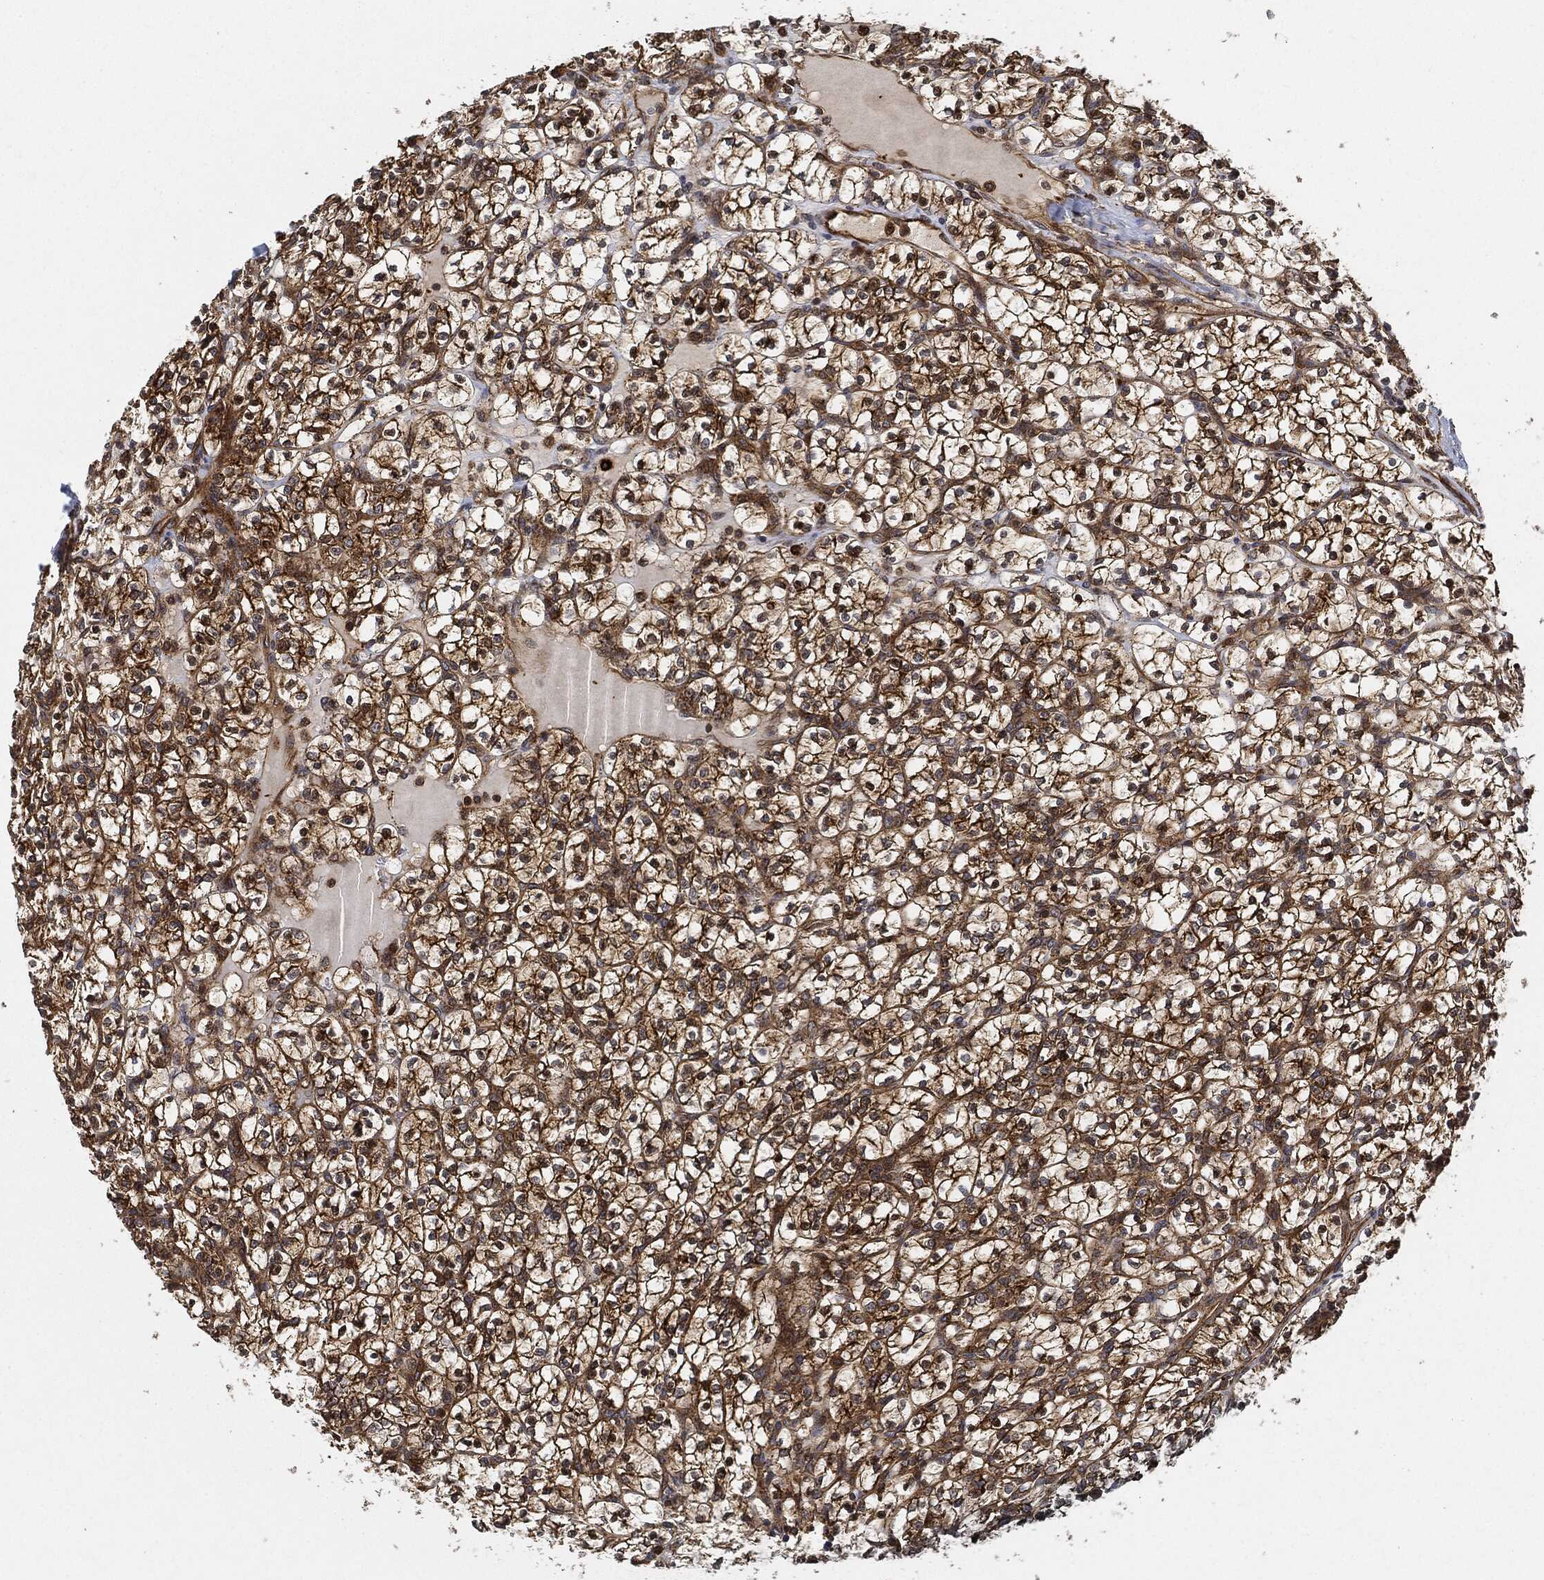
{"staining": {"intensity": "strong", "quantity": "25%-75%", "location": "cytoplasmic/membranous,nuclear"}, "tissue": "renal cancer", "cell_type": "Tumor cells", "image_type": "cancer", "snomed": [{"axis": "morphology", "description": "Adenocarcinoma, NOS"}, {"axis": "topography", "description": "Kidney"}], "caption": "The immunohistochemical stain shows strong cytoplasmic/membranous and nuclear expression in tumor cells of renal cancer tissue.", "gene": "MAP3K3", "patient": {"sex": "female", "age": 89}}